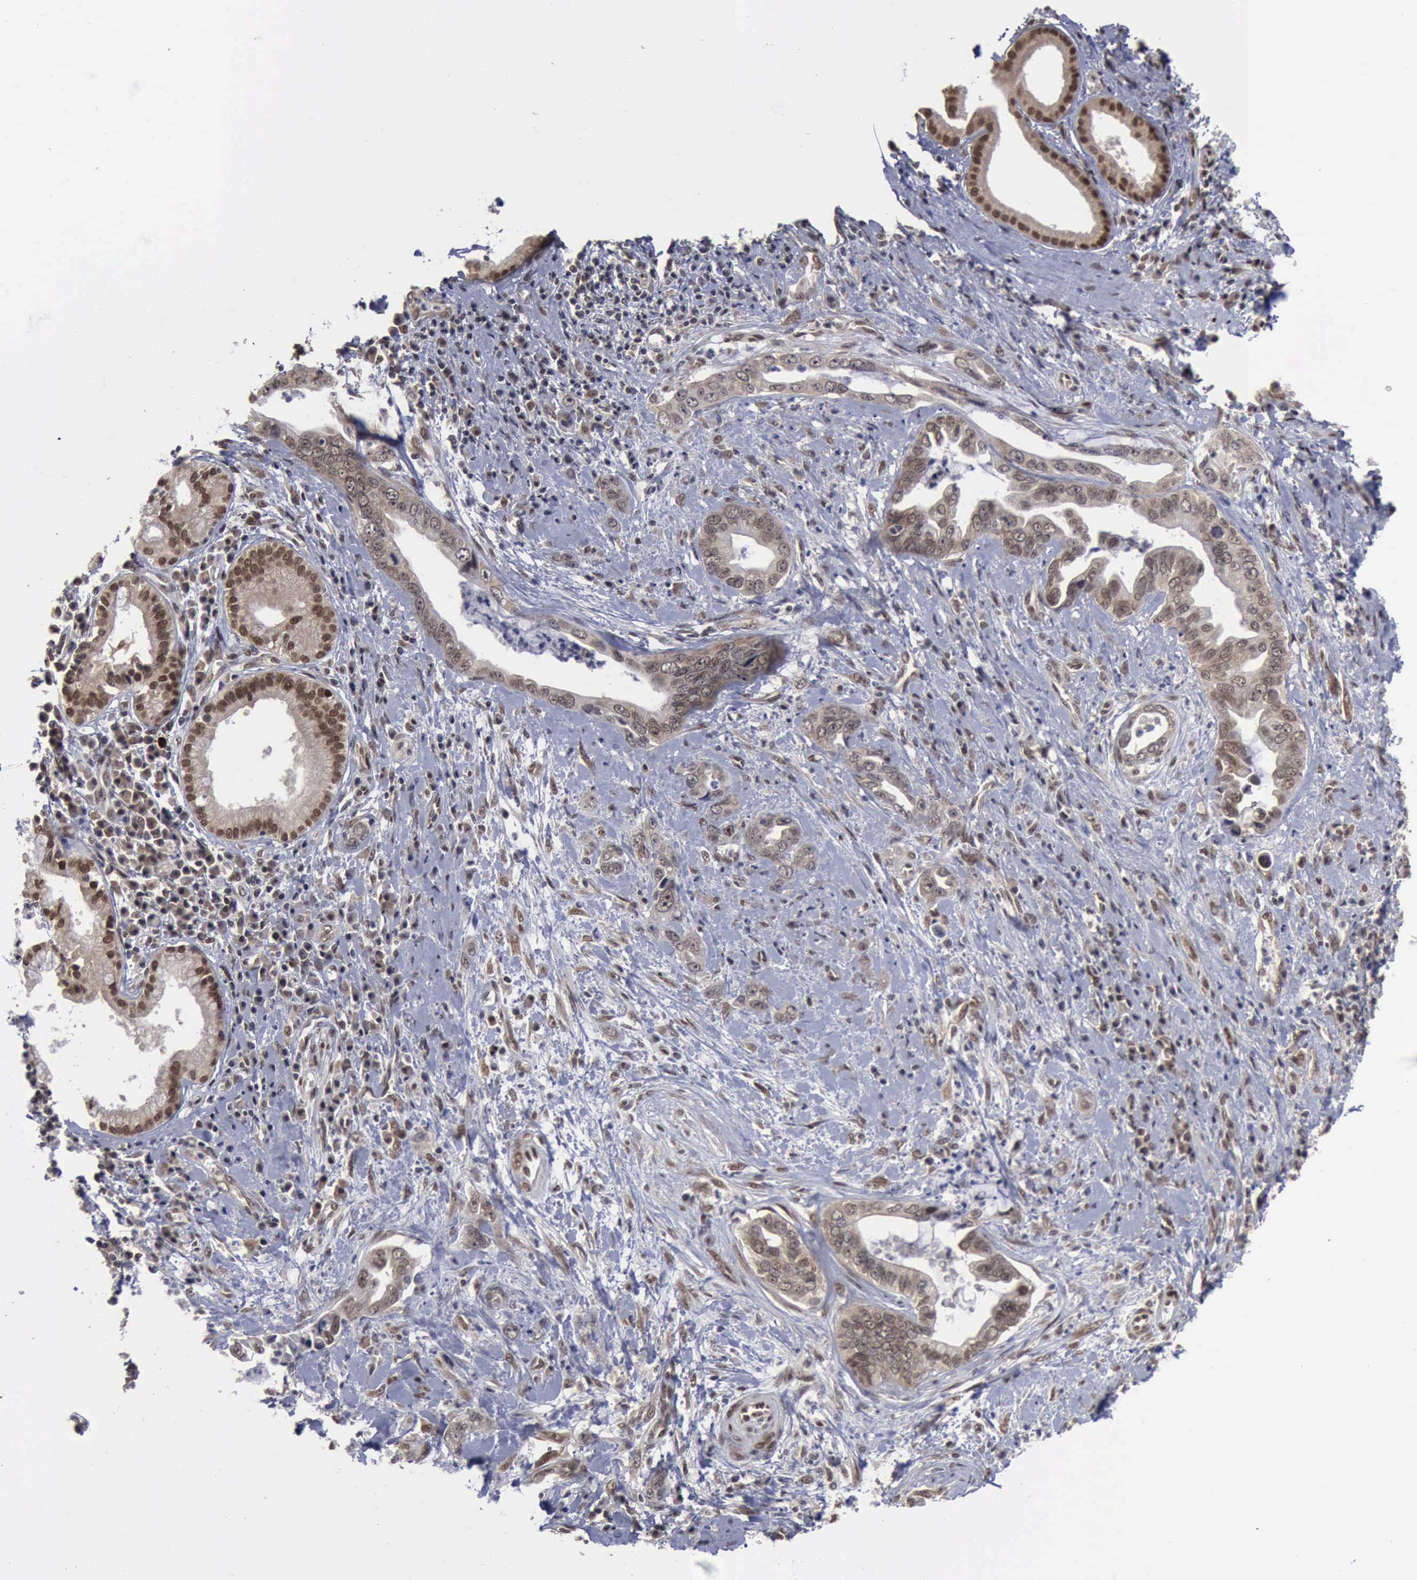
{"staining": {"intensity": "weak", "quantity": ">75%", "location": "cytoplasmic/membranous,nuclear"}, "tissue": "pancreatic cancer", "cell_type": "Tumor cells", "image_type": "cancer", "snomed": [{"axis": "morphology", "description": "Adenocarcinoma, NOS"}, {"axis": "topography", "description": "Pancreas"}], "caption": "Pancreatic adenocarcinoma stained with a protein marker demonstrates weak staining in tumor cells.", "gene": "RTCB", "patient": {"sex": "male", "age": 69}}